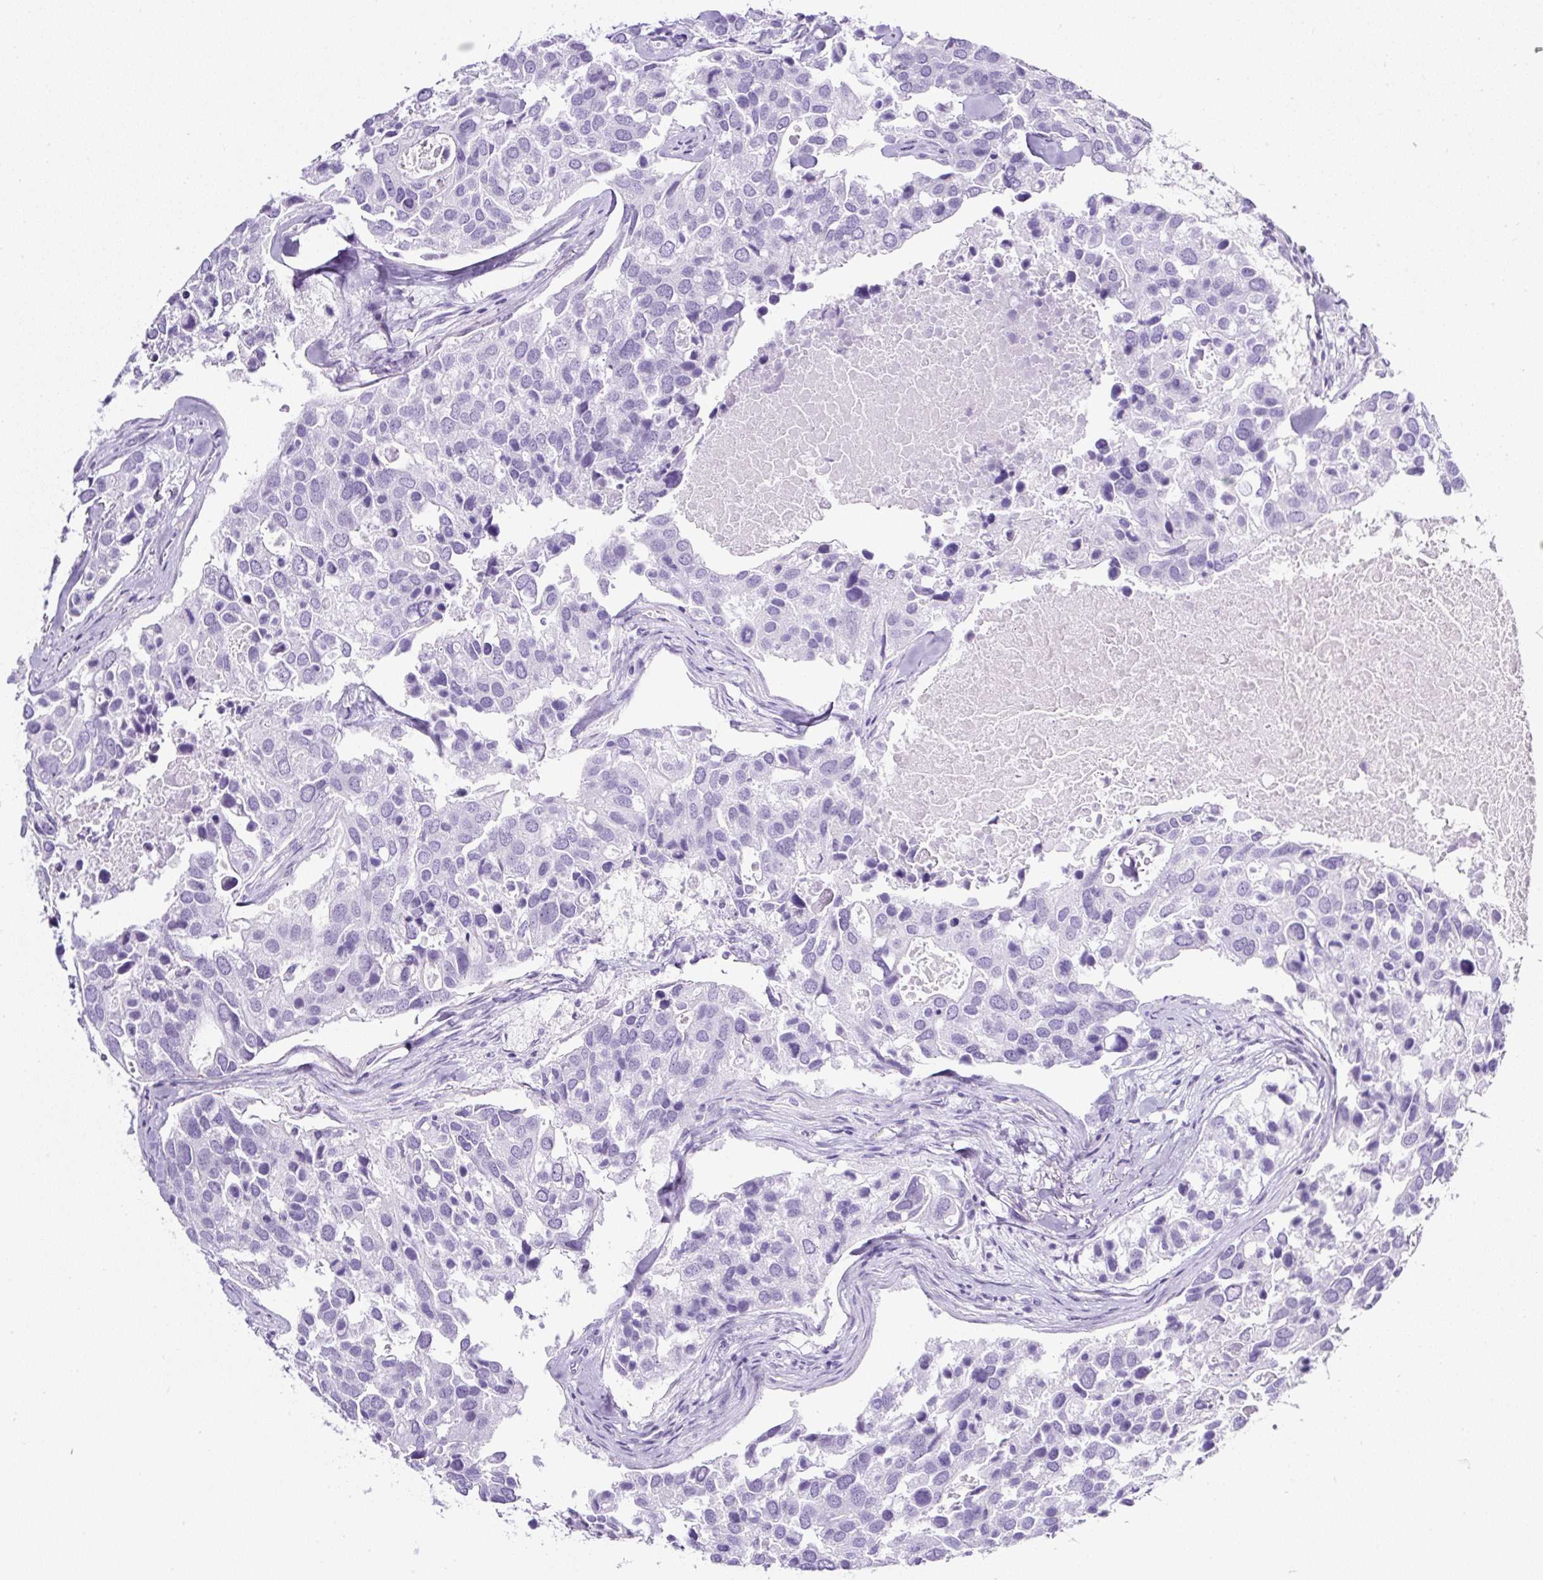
{"staining": {"intensity": "negative", "quantity": "none", "location": "none"}, "tissue": "breast cancer", "cell_type": "Tumor cells", "image_type": "cancer", "snomed": [{"axis": "morphology", "description": "Duct carcinoma"}, {"axis": "topography", "description": "Breast"}], "caption": "Immunohistochemistry (IHC) of human breast cancer (infiltrating ductal carcinoma) reveals no staining in tumor cells. (Brightfield microscopy of DAB (3,3'-diaminobenzidine) immunohistochemistry at high magnification).", "gene": "TMEM200B", "patient": {"sex": "female", "age": 83}}